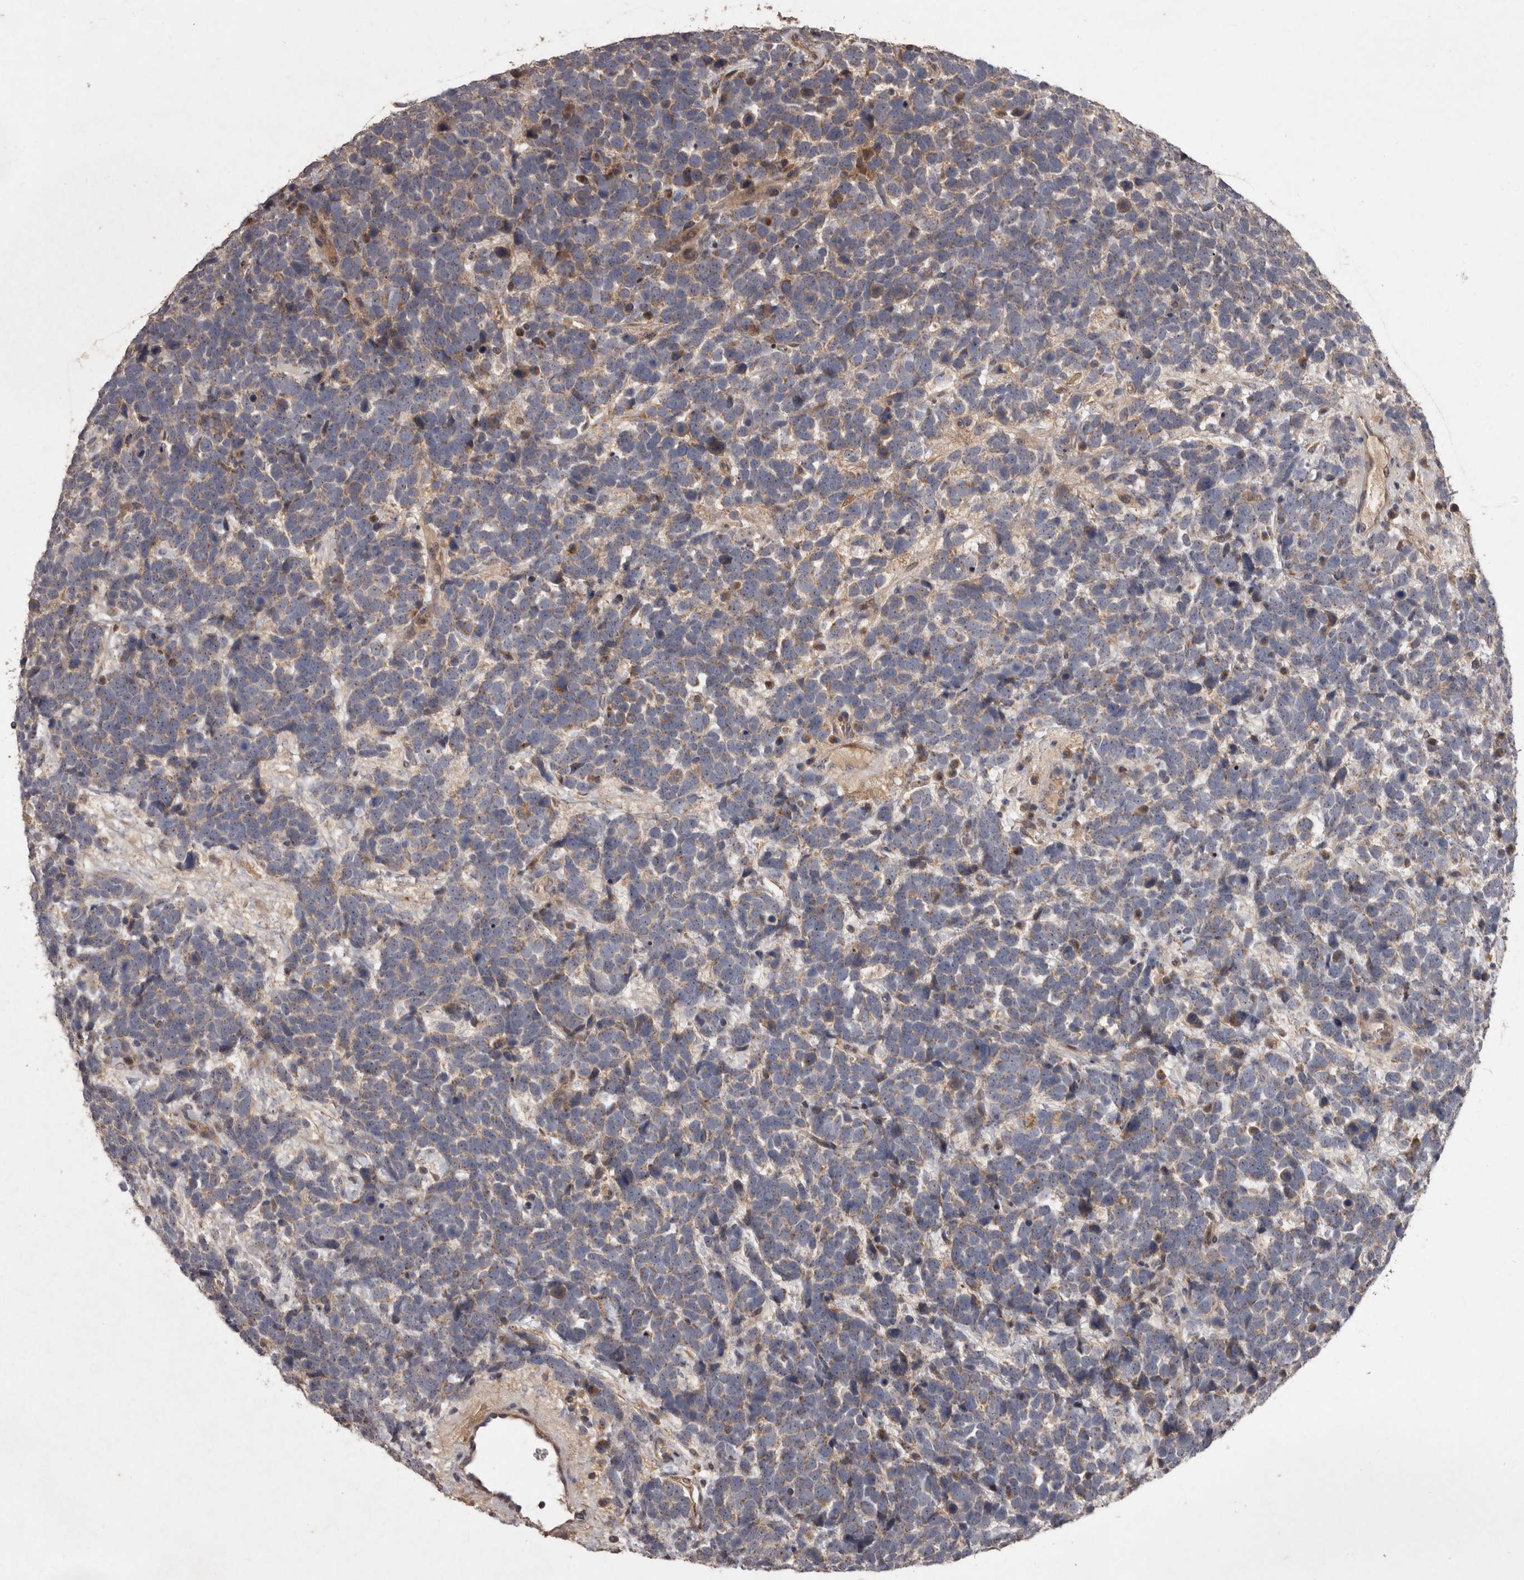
{"staining": {"intensity": "weak", "quantity": "25%-75%", "location": "cytoplasmic/membranous"}, "tissue": "urothelial cancer", "cell_type": "Tumor cells", "image_type": "cancer", "snomed": [{"axis": "morphology", "description": "Urothelial carcinoma, High grade"}, {"axis": "topography", "description": "Urinary bladder"}], "caption": "Tumor cells demonstrate low levels of weak cytoplasmic/membranous expression in about 25%-75% of cells in urothelial cancer. (DAB = brown stain, brightfield microscopy at high magnification).", "gene": "FLAD1", "patient": {"sex": "female", "age": 82}}